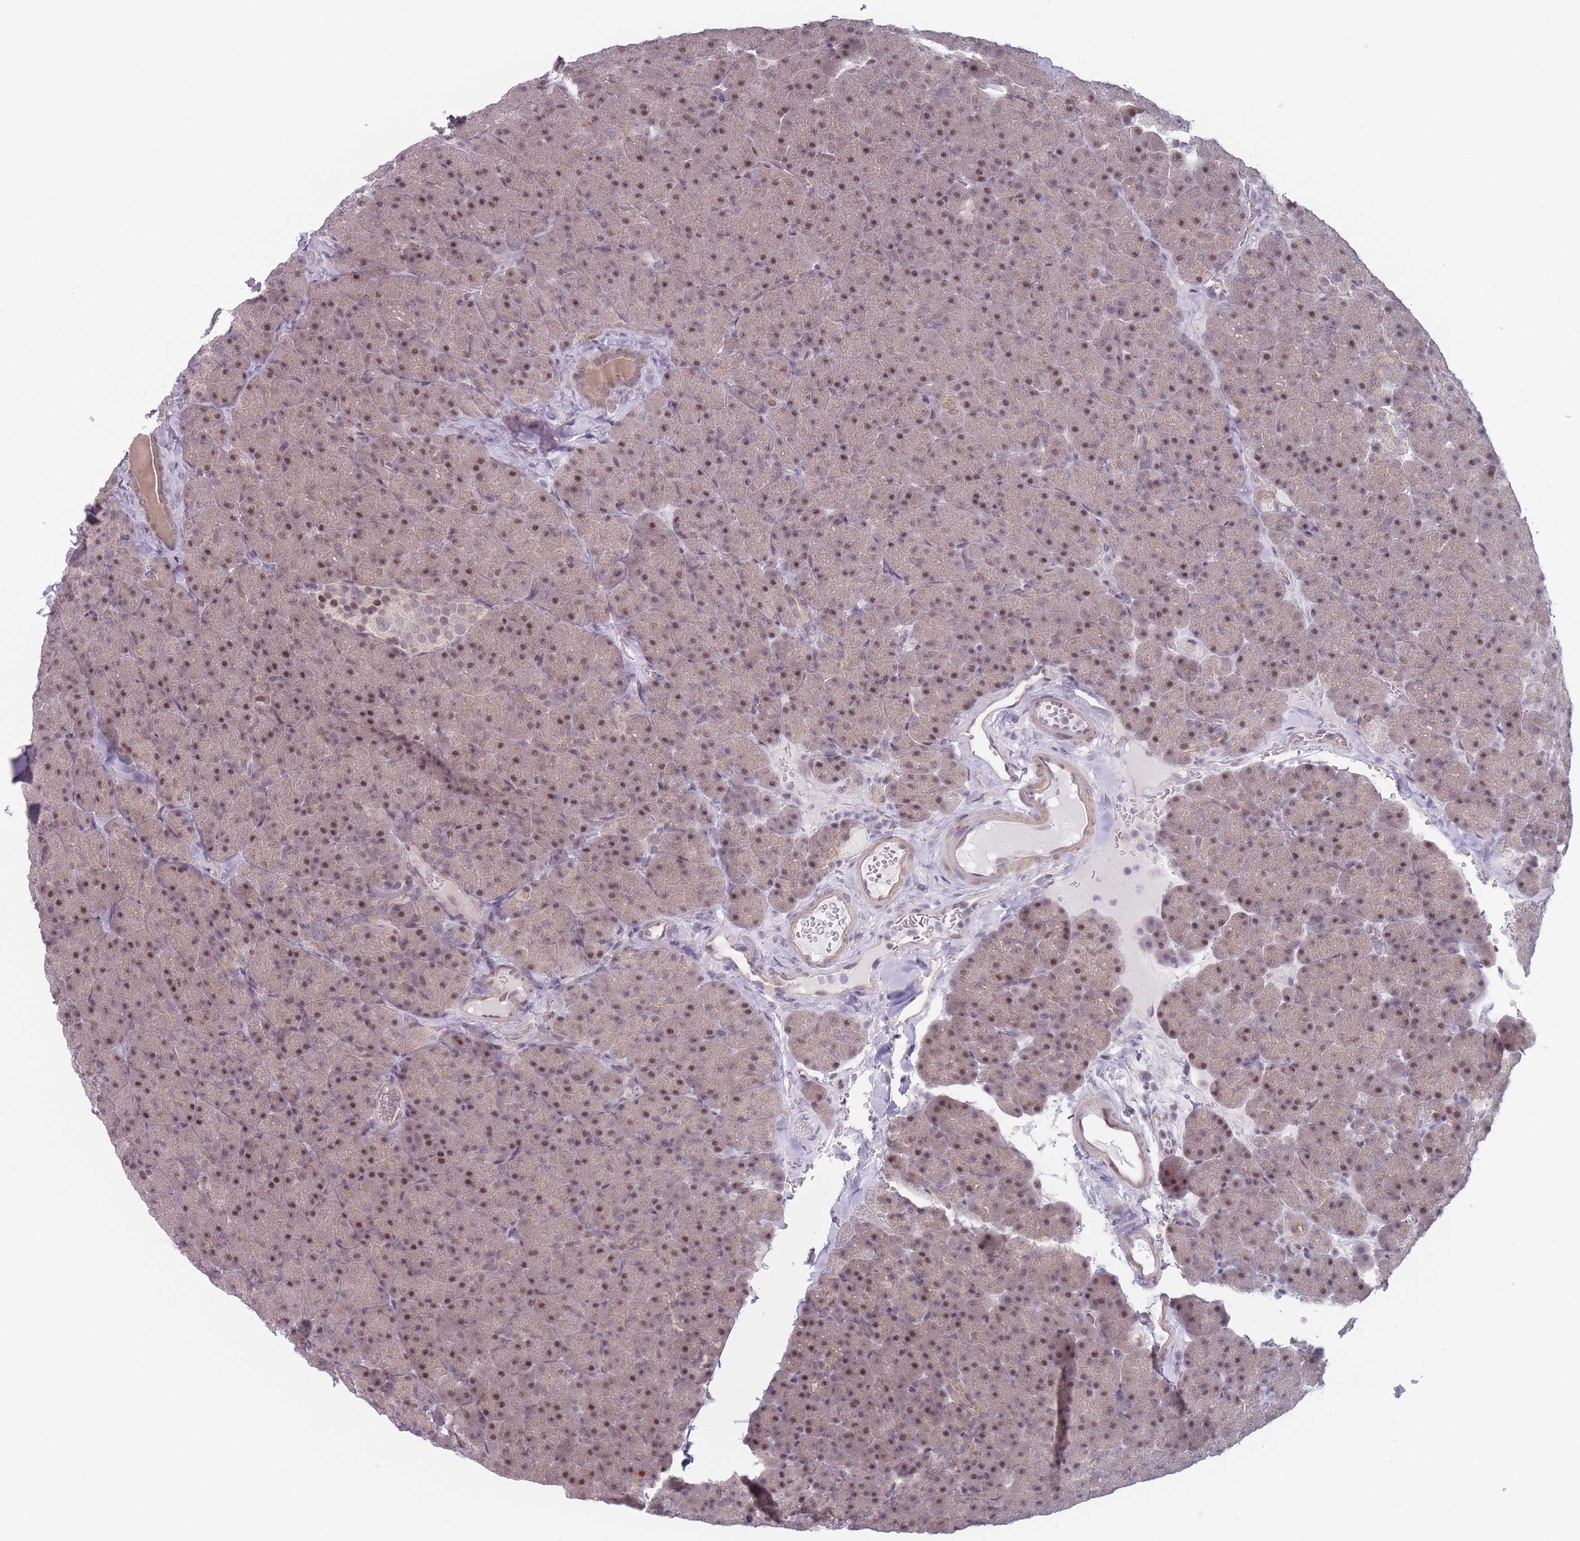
{"staining": {"intensity": "moderate", "quantity": ">75%", "location": "cytoplasmic/membranous,nuclear"}, "tissue": "pancreas", "cell_type": "Exocrine glandular cells", "image_type": "normal", "snomed": [{"axis": "morphology", "description": "Normal tissue, NOS"}, {"axis": "topography", "description": "Pancreas"}], "caption": "Protein staining of normal pancreas reveals moderate cytoplasmic/membranous,nuclear staining in approximately >75% of exocrine glandular cells. (Brightfield microscopy of DAB IHC at high magnification).", "gene": "SH3BGRL2", "patient": {"sex": "male", "age": 36}}